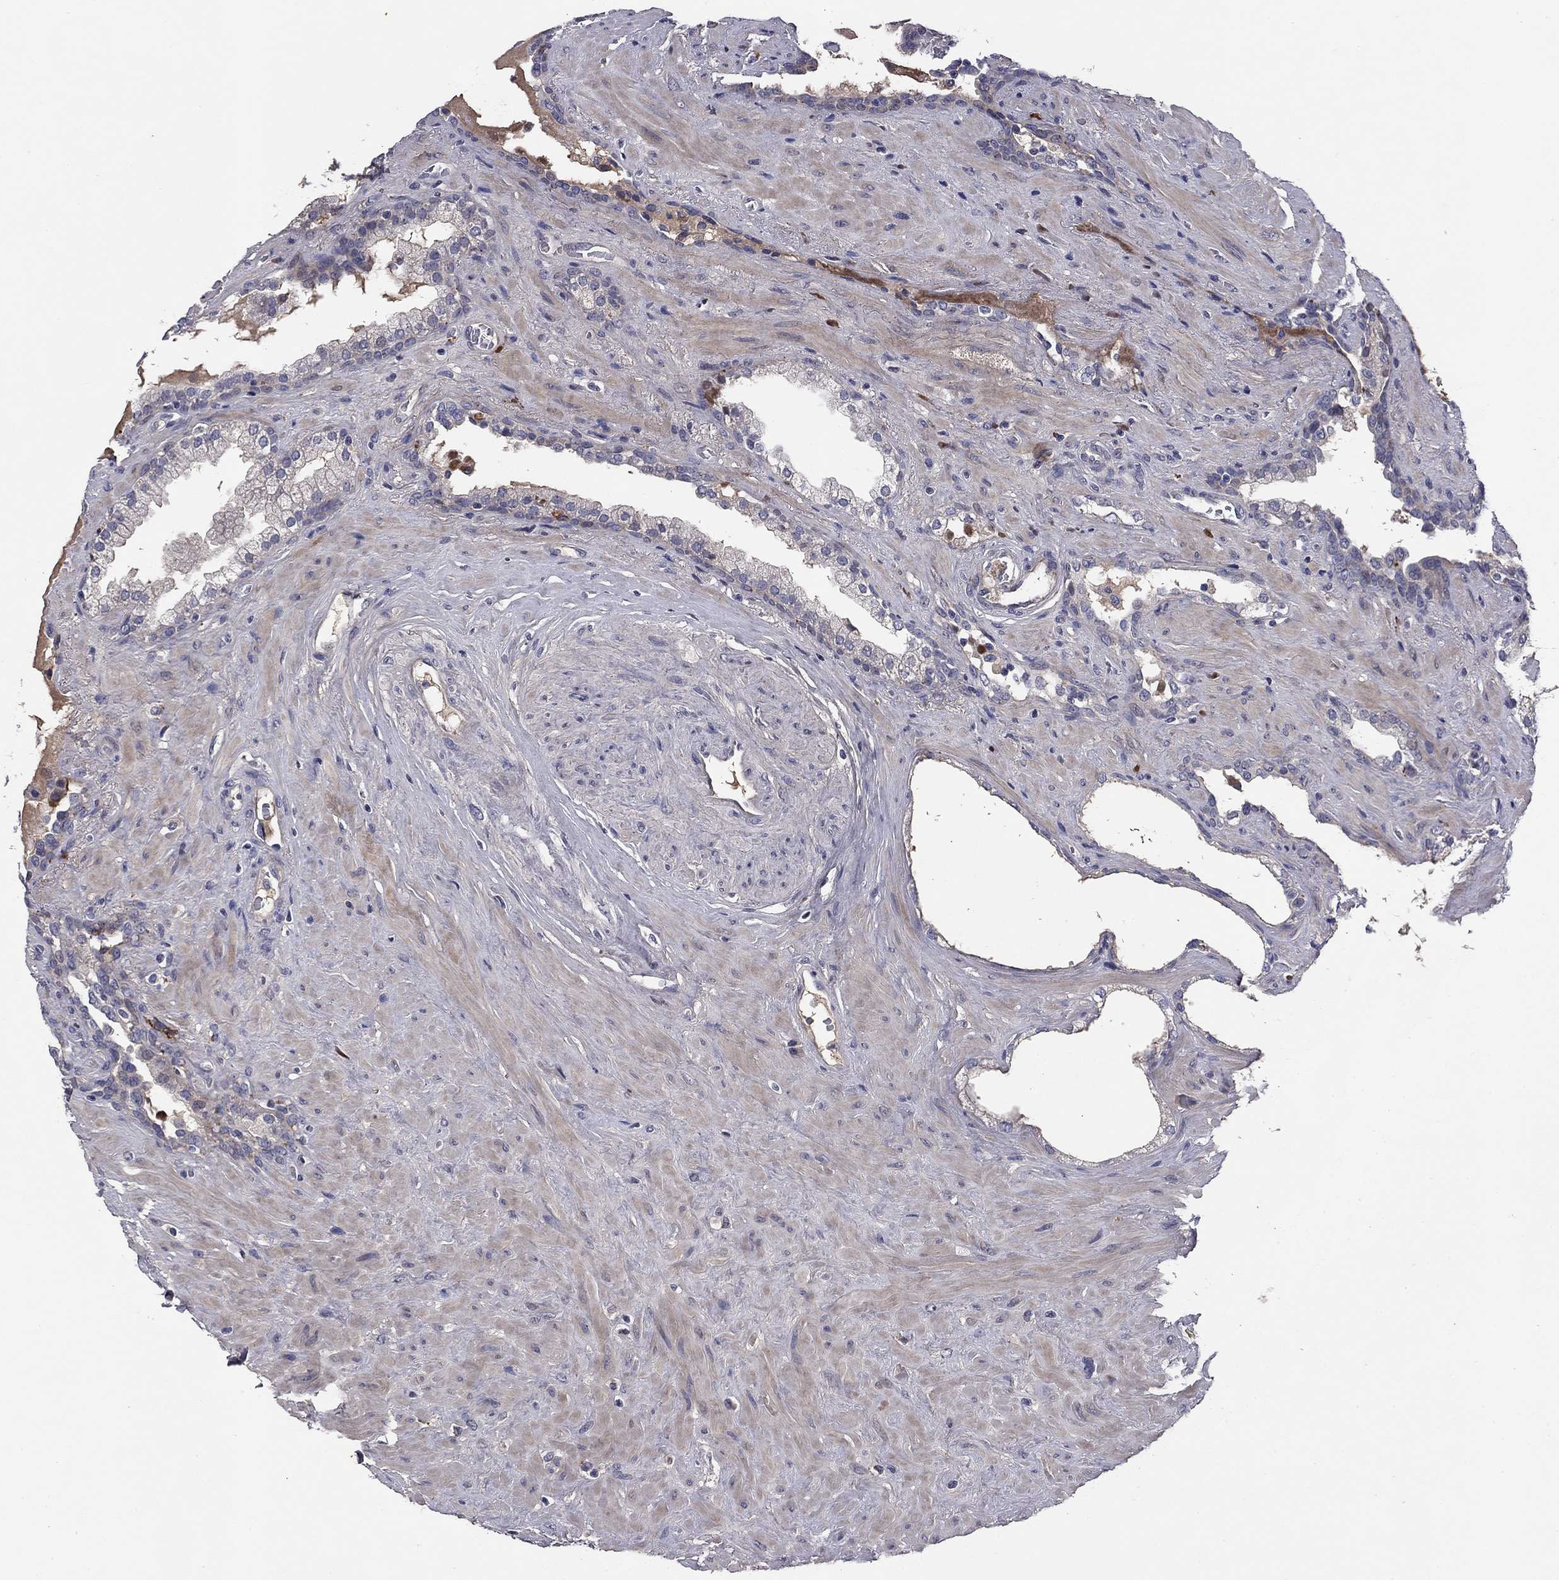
{"staining": {"intensity": "negative", "quantity": "none", "location": "none"}, "tissue": "prostate", "cell_type": "Glandular cells", "image_type": "normal", "snomed": [{"axis": "morphology", "description": "Normal tissue, NOS"}, {"axis": "topography", "description": "Prostate"}], "caption": "Human prostate stained for a protein using immunohistochemistry (IHC) shows no staining in glandular cells.", "gene": "COL2A1", "patient": {"sex": "male", "age": 63}}